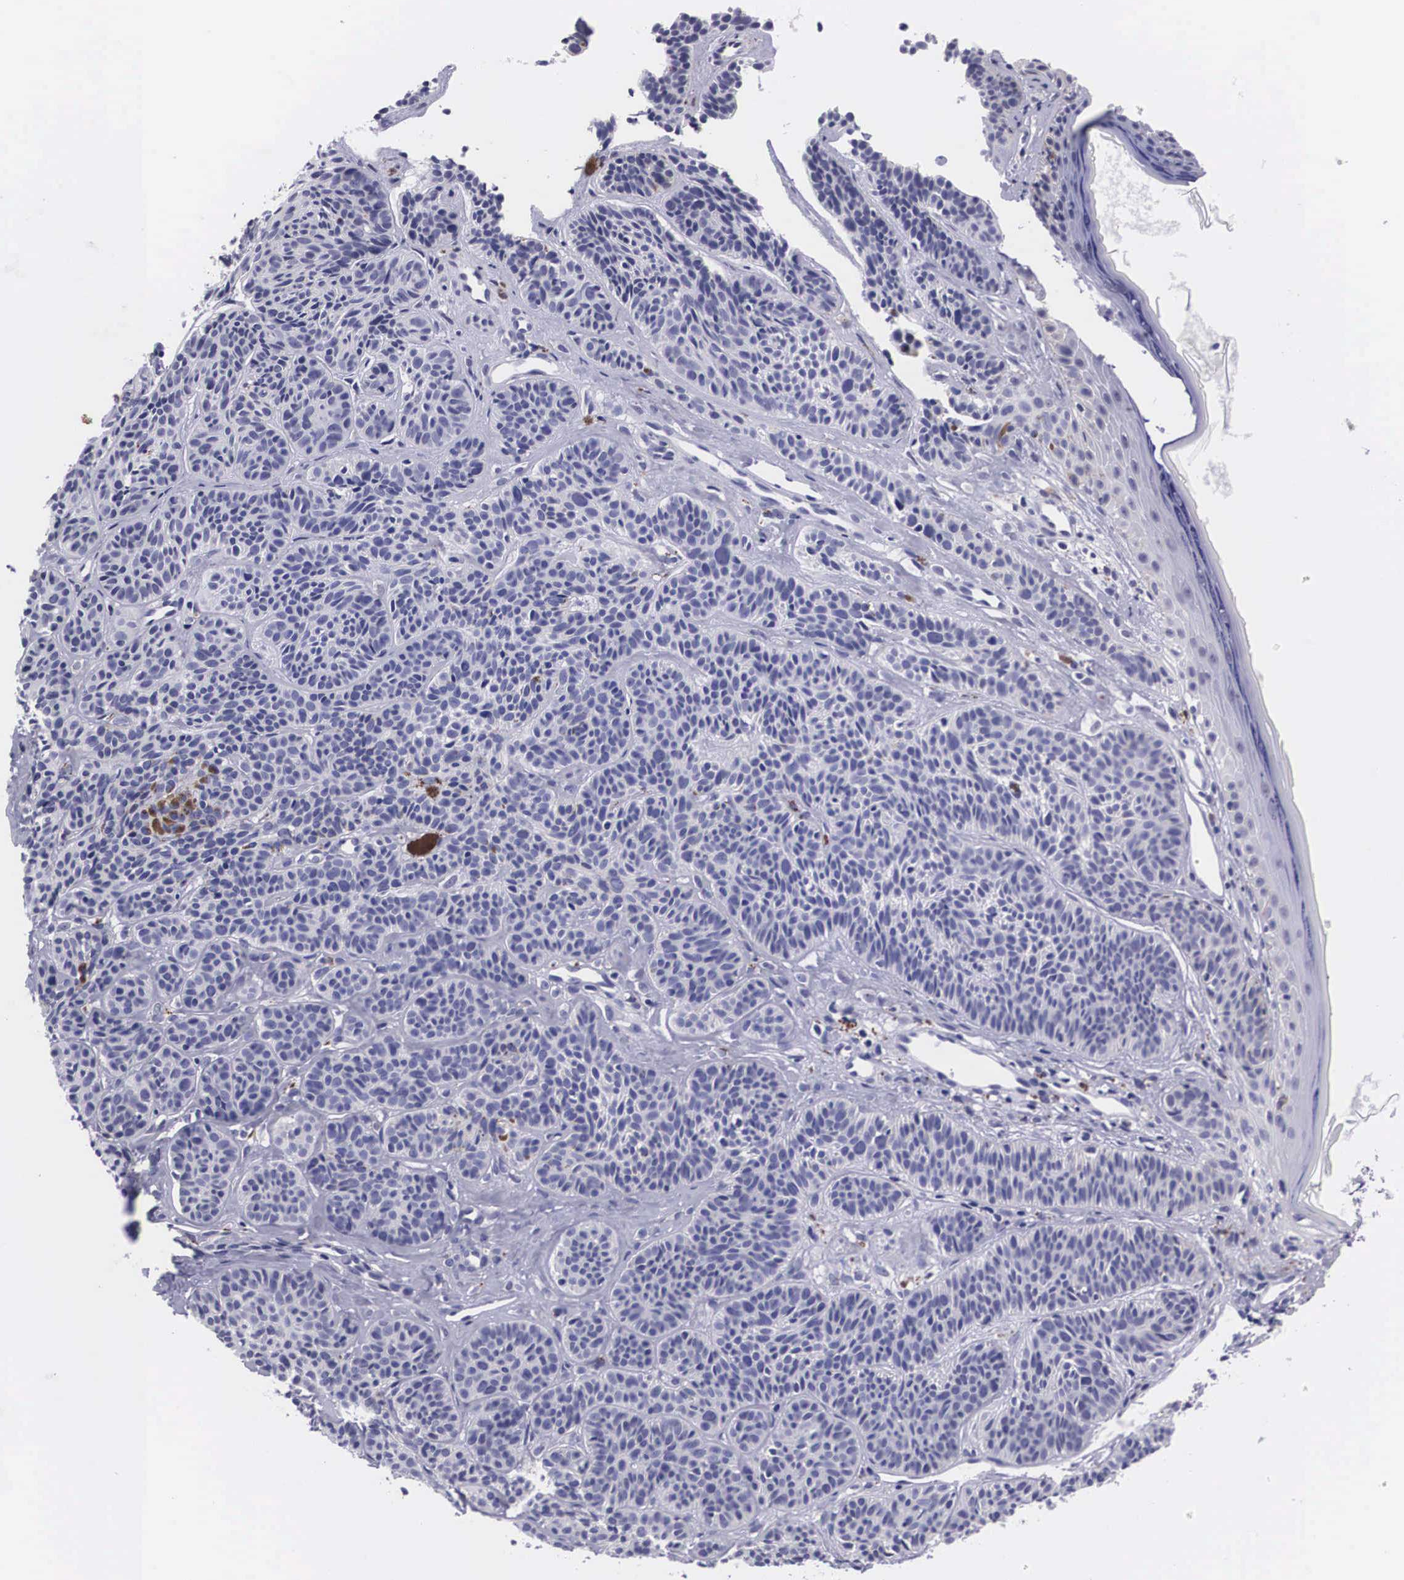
{"staining": {"intensity": "negative", "quantity": "none", "location": "none"}, "tissue": "skin cancer", "cell_type": "Tumor cells", "image_type": "cancer", "snomed": [{"axis": "morphology", "description": "Basal cell carcinoma"}, {"axis": "topography", "description": "Skin"}], "caption": "Tumor cells show no significant expression in basal cell carcinoma (skin).", "gene": "CRELD2", "patient": {"sex": "female", "age": 62}}